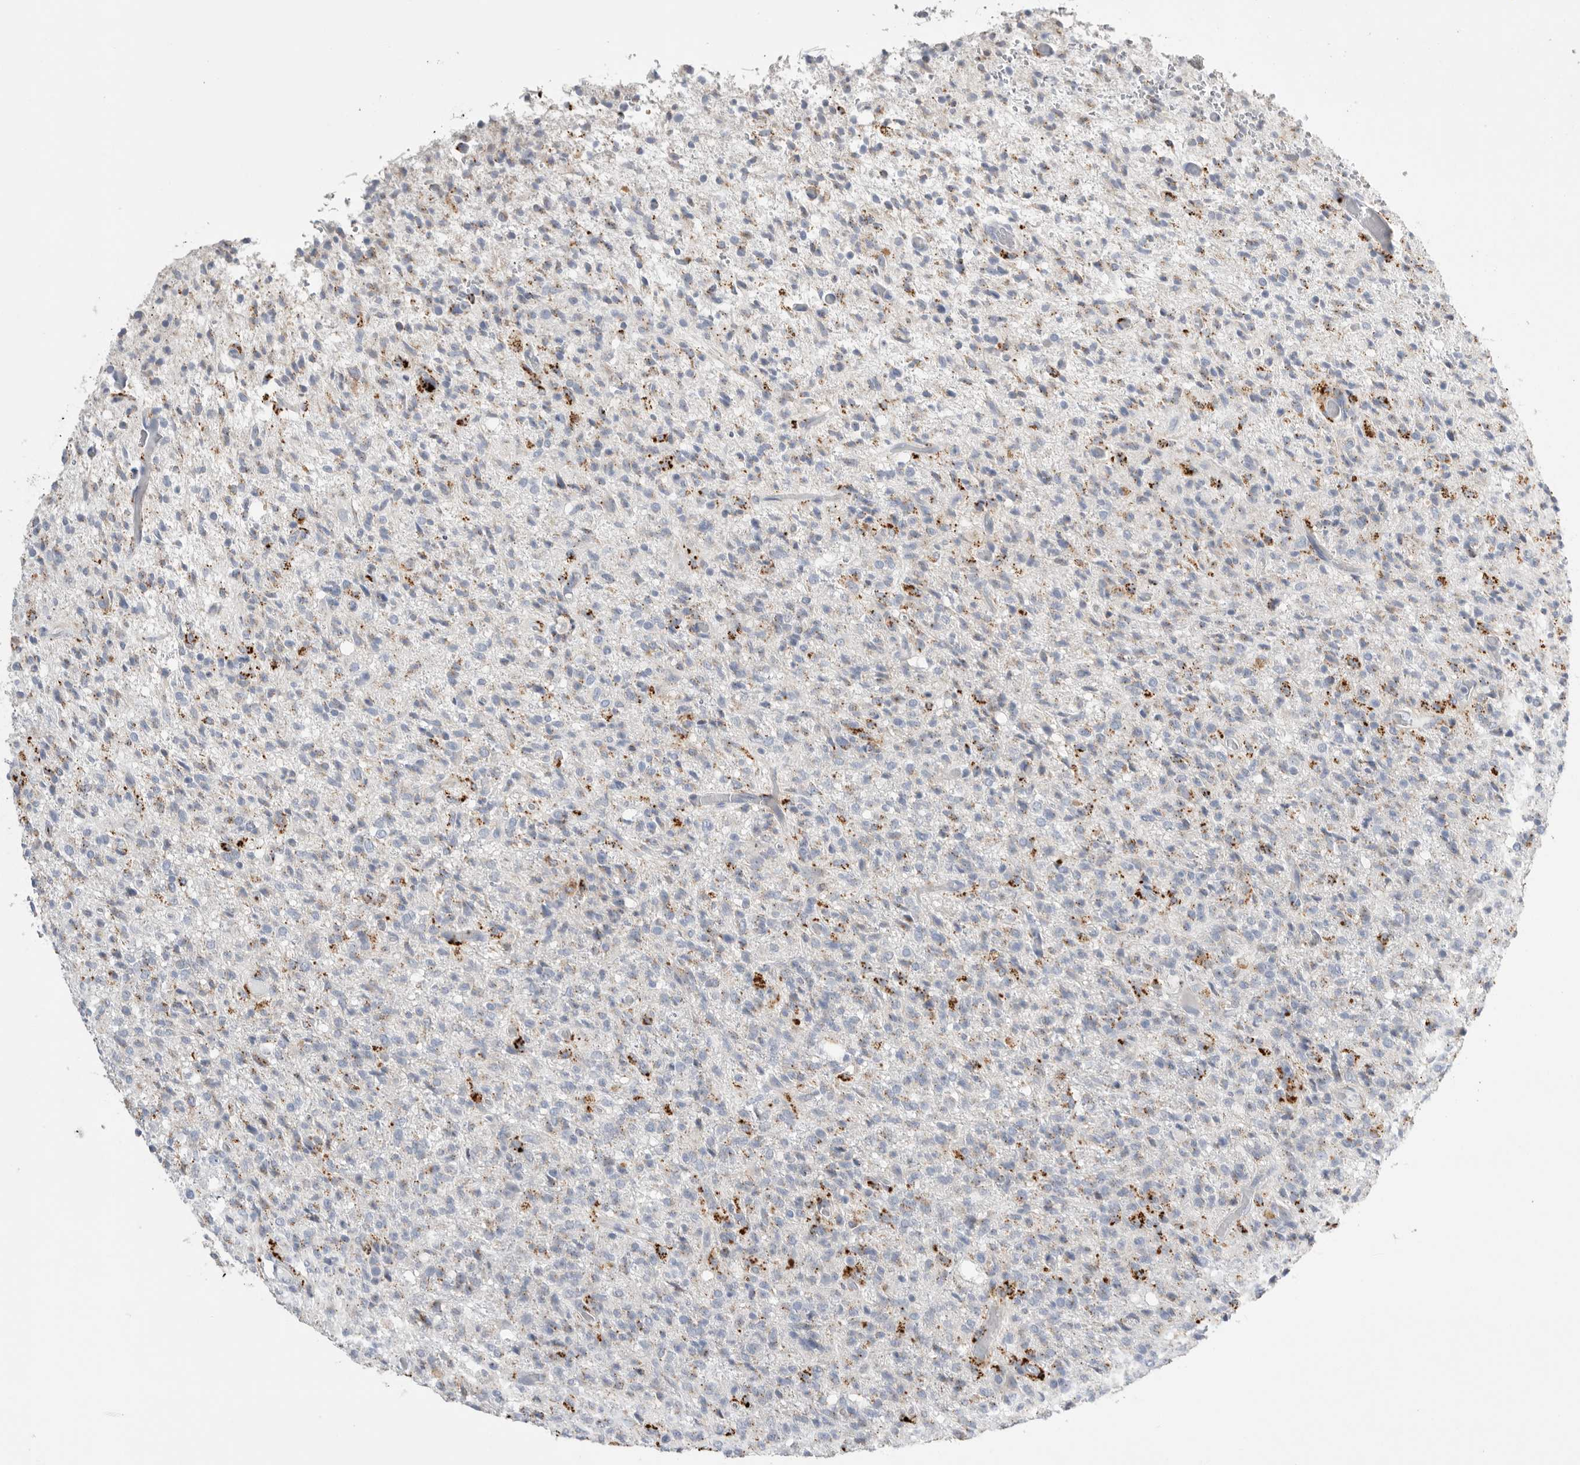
{"staining": {"intensity": "strong", "quantity": "<25%", "location": "cytoplasmic/membranous"}, "tissue": "glioma", "cell_type": "Tumor cells", "image_type": "cancer", "snomed": [{"axis": "morphology", "description": "Glioma, malignant, High grade"}, {"axis": "topography", "description": "Brain"}], "caption": "IHC image of neoplastic tissue: high-grade glioma (malignant) stained using immunohistochemistry exhibits medium levels of strong protein expression localized specifically in the cytoplasmic/membranous of tumor cells, appearing as a cytoplasmic/membranous brown color.", "gene": "GGH", "patient": {"sex": "female", "age": 57}}